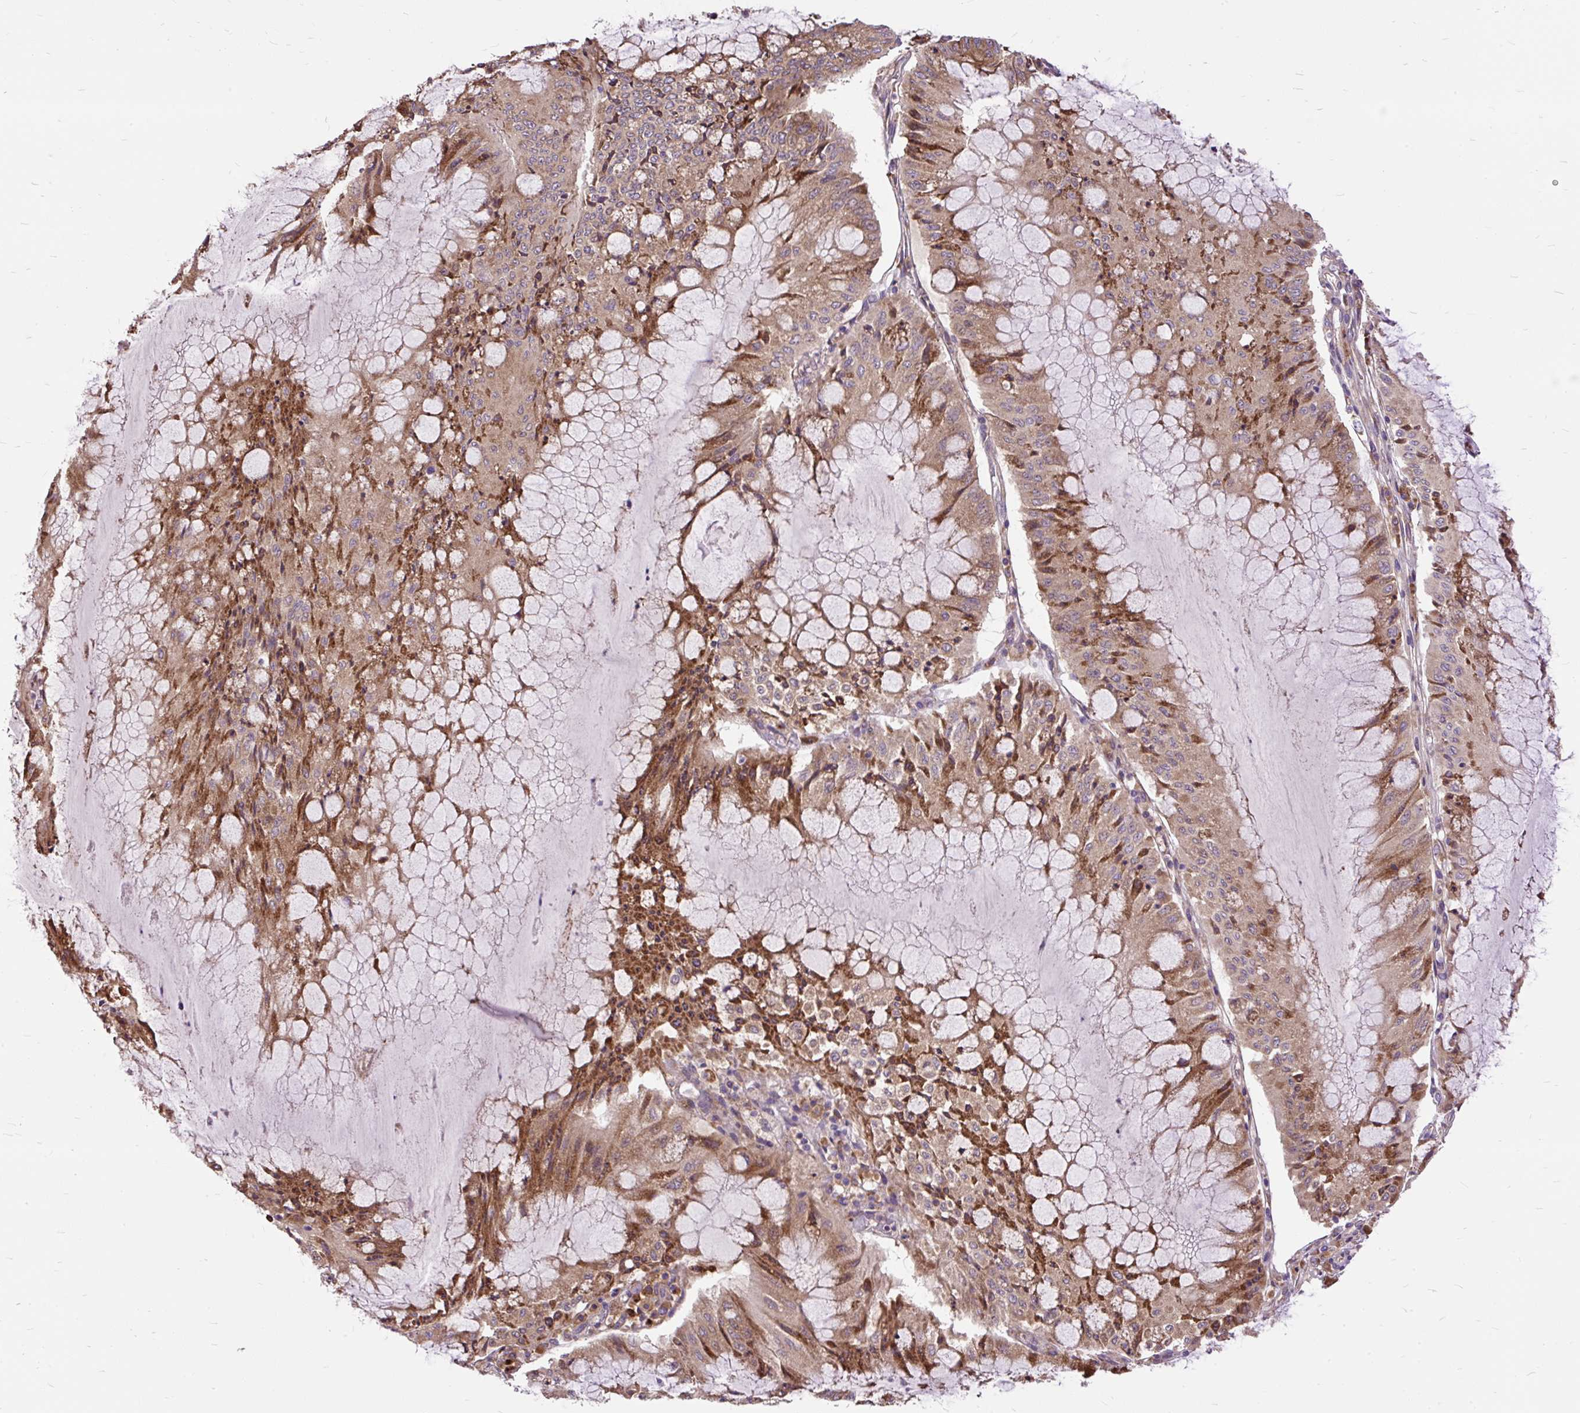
{"staining": {"intensity": "moderate", "quantity": ">75%", "location": "cytoplasmic/membranous"}, "tissue": "pancreatic cancer", "cell_type": "Tumor cells", "image_type": "cancer", "snomed": [{"axis": "morphology", "description": "Adenocarcinoma, NOS"}, {"axis": "topography", "description": "Pancreas"}], "caption": "Adenocarcinoma (pancreatic) stained with a protein marker demonstrates moderate staining in tumor cells.", "gene": "RPS5", "patient": {"sex": "female", "age": 50}}